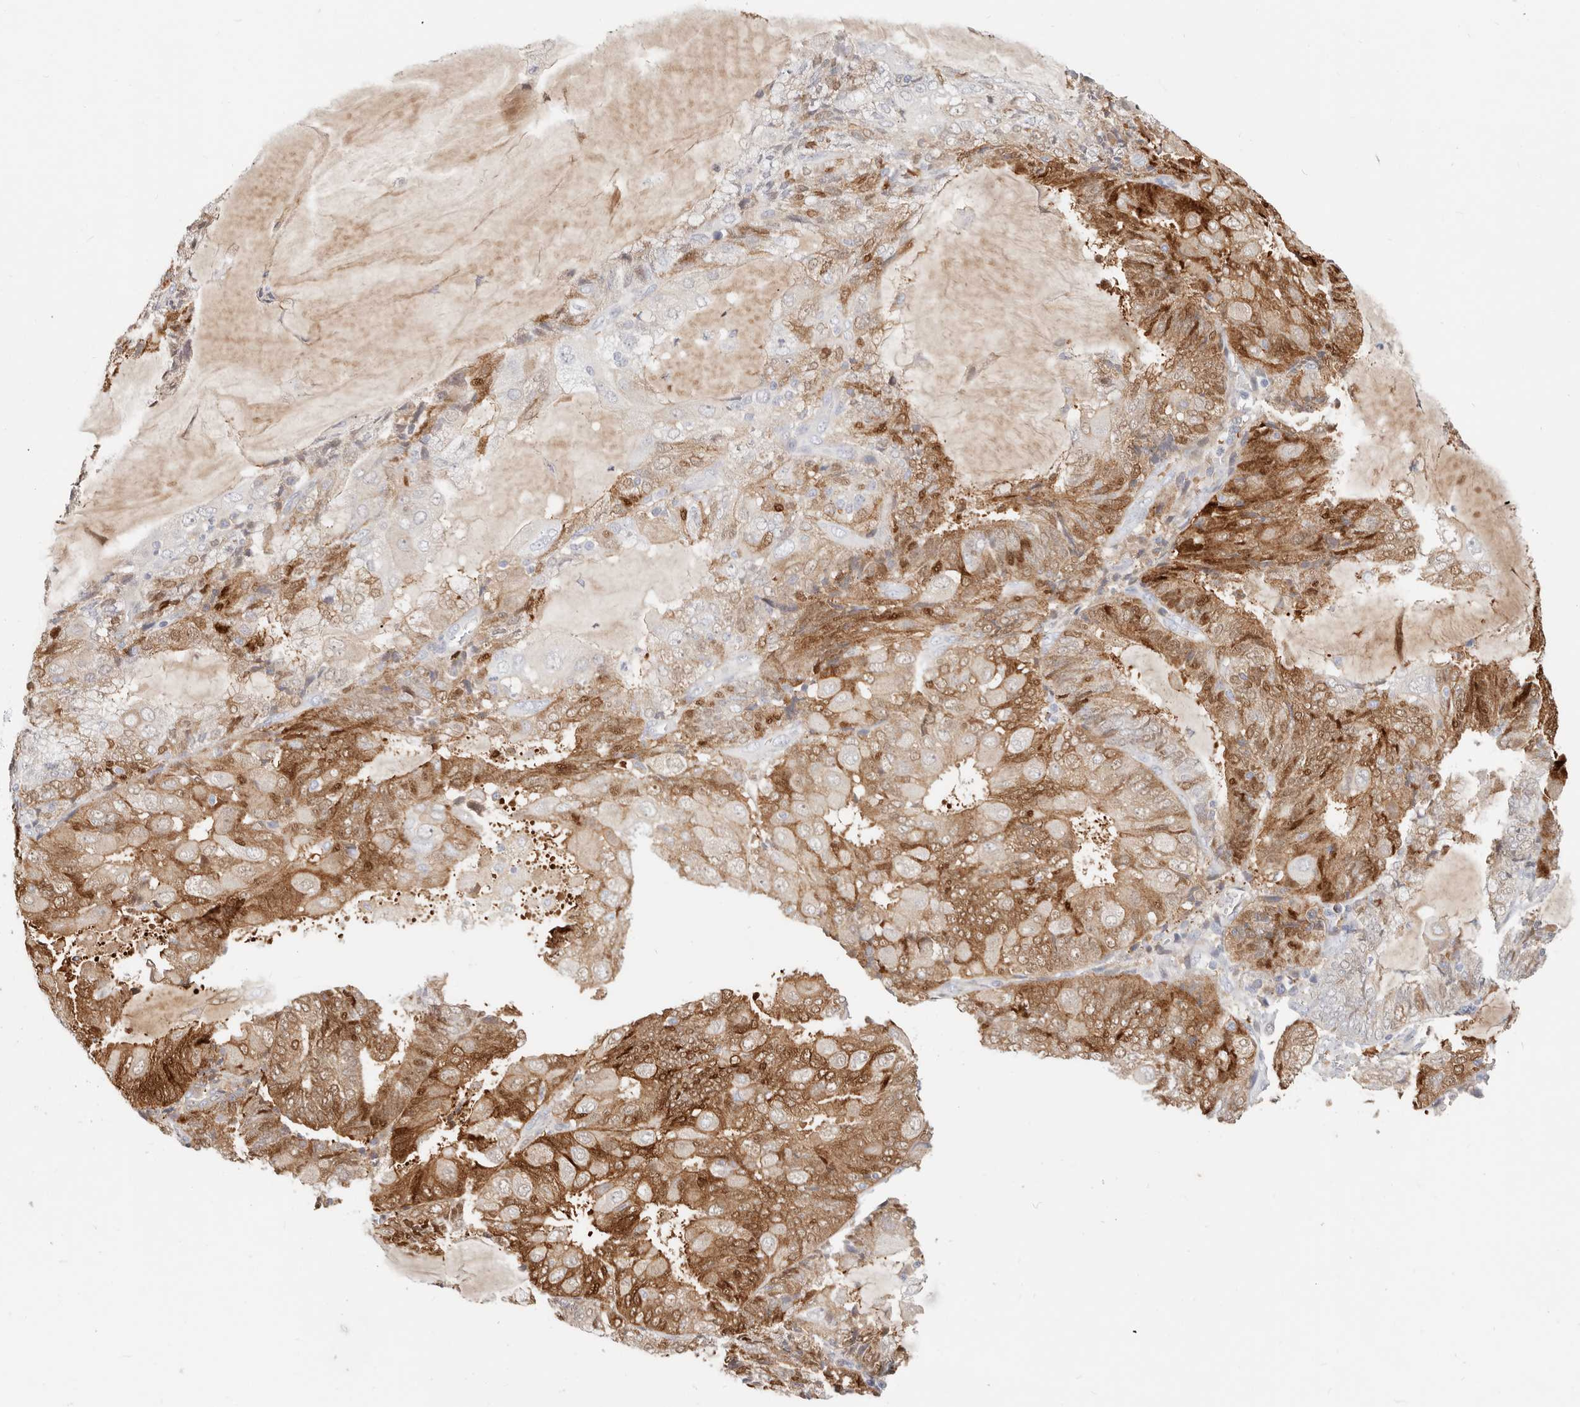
{"staining": {"intensity": "moderate", "quantity": ">75%", "location": "cytoplasmic/membranous,nuclear"}, "tissue": "endometrial cancer", "cell_type": "Tumor cells", "image_type": "cancer", "snomed": [{"axis": "morphology", "description": "Adenocarcinoma, NOS"}, {"axis": "topography", "description": "Endometrium"}], "caption": "Tumor cells reveal medium levels of moderate cytoplasmic/membranous and nuclear positivity in about >75% of cells in endometrial adenocarcinoma. The protein is stained brown, and the nuclei are stained in blue (DAB (3,3'-diaminobenzidine) IHC with brightfield microscopy, high magnification).", "gene": "ZRANB1", "patient": {"sex": "female", "age": 81}}